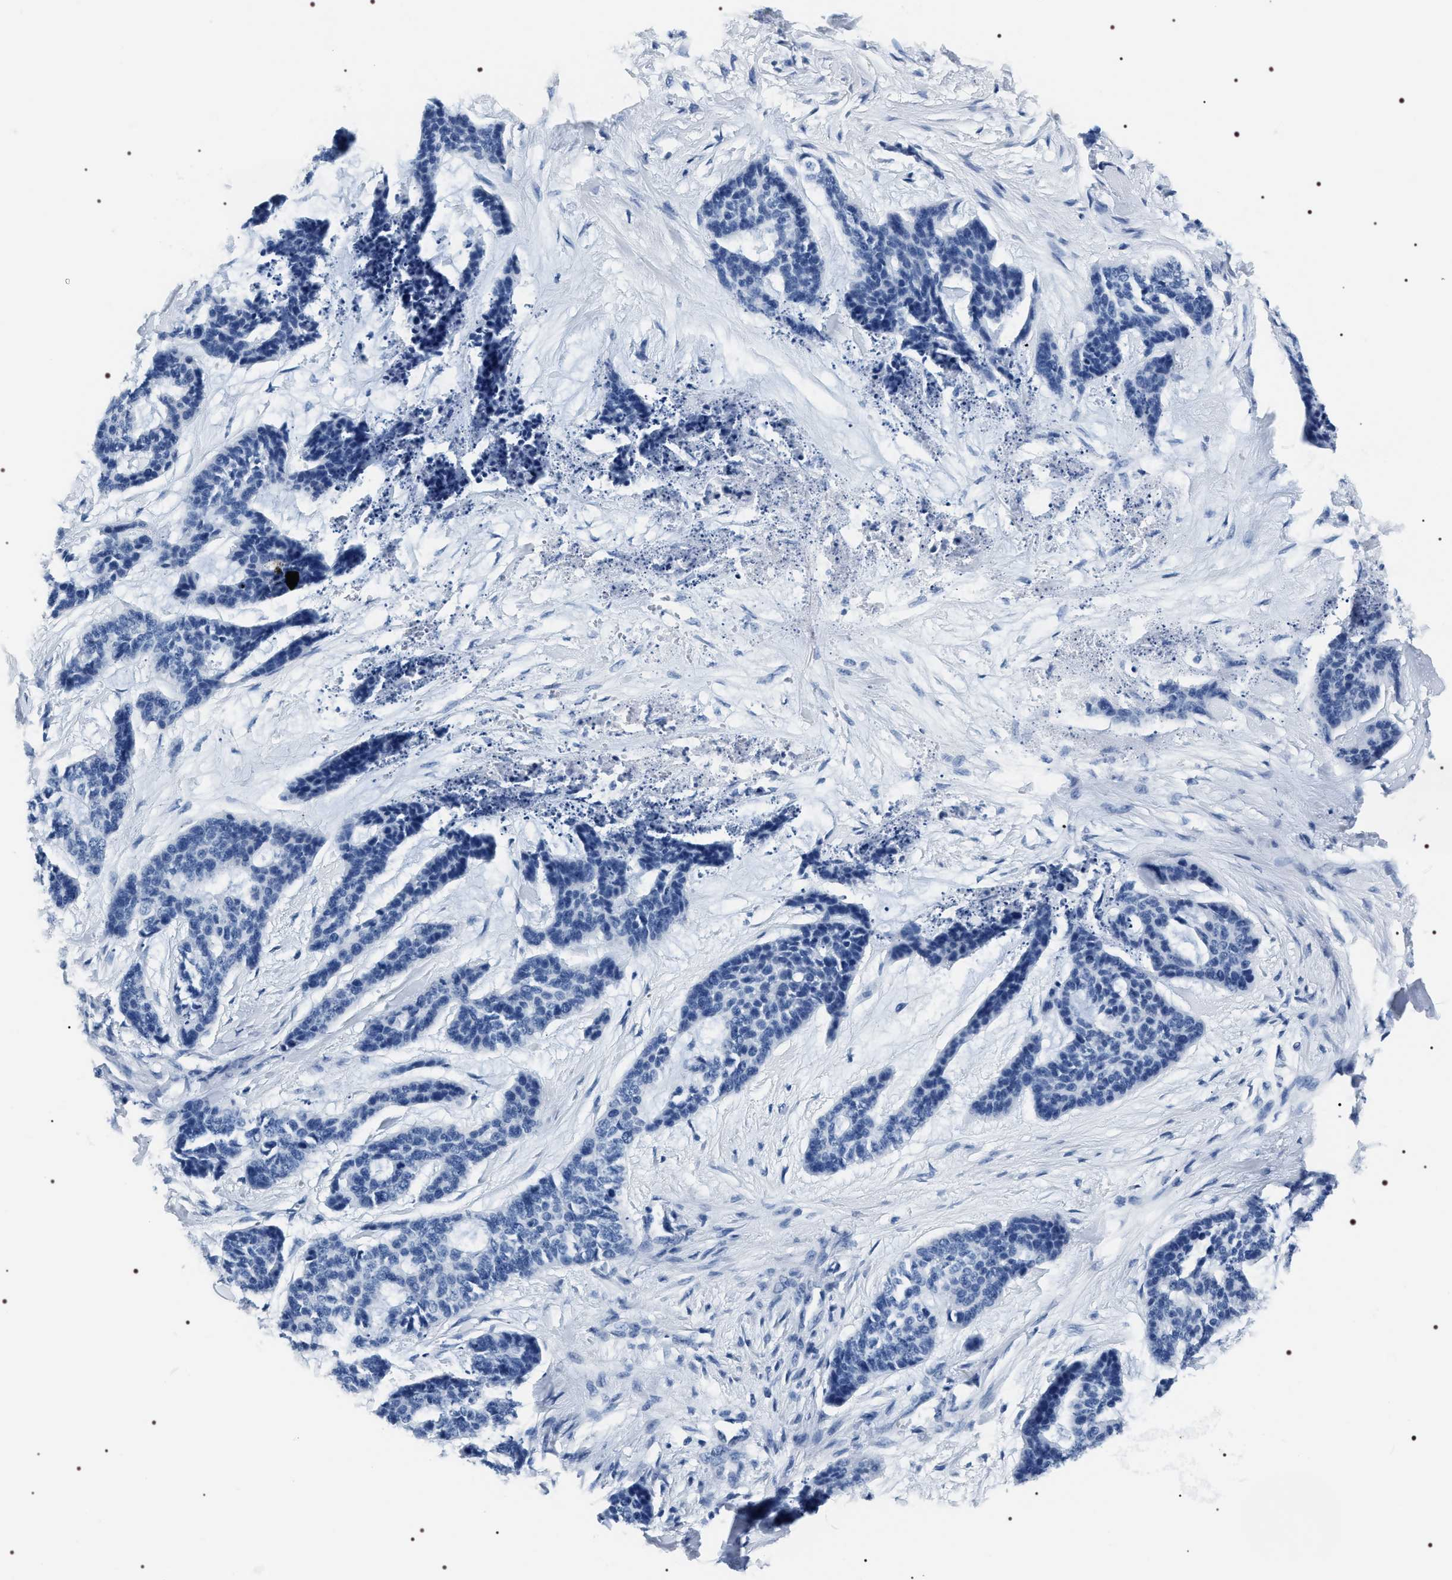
{"staining": {"intensity": "negative", "quantity": "none", "location": "none"}, "tissue": "skin cancer", "cell_type": "Tumor cells", "image_type": "cancer", "snomed": [{"axis": "morphology", "description": "Basal cell carcinoma"}, {"axis": "topography", "description": "Skin"}], "caption": "Photomicrograph shows no significant protein expression in tumor cells of skin cancer (basal cell carcinoma).", "gene": "ADH4", "patient": {"sex": "female", "age": 64}}